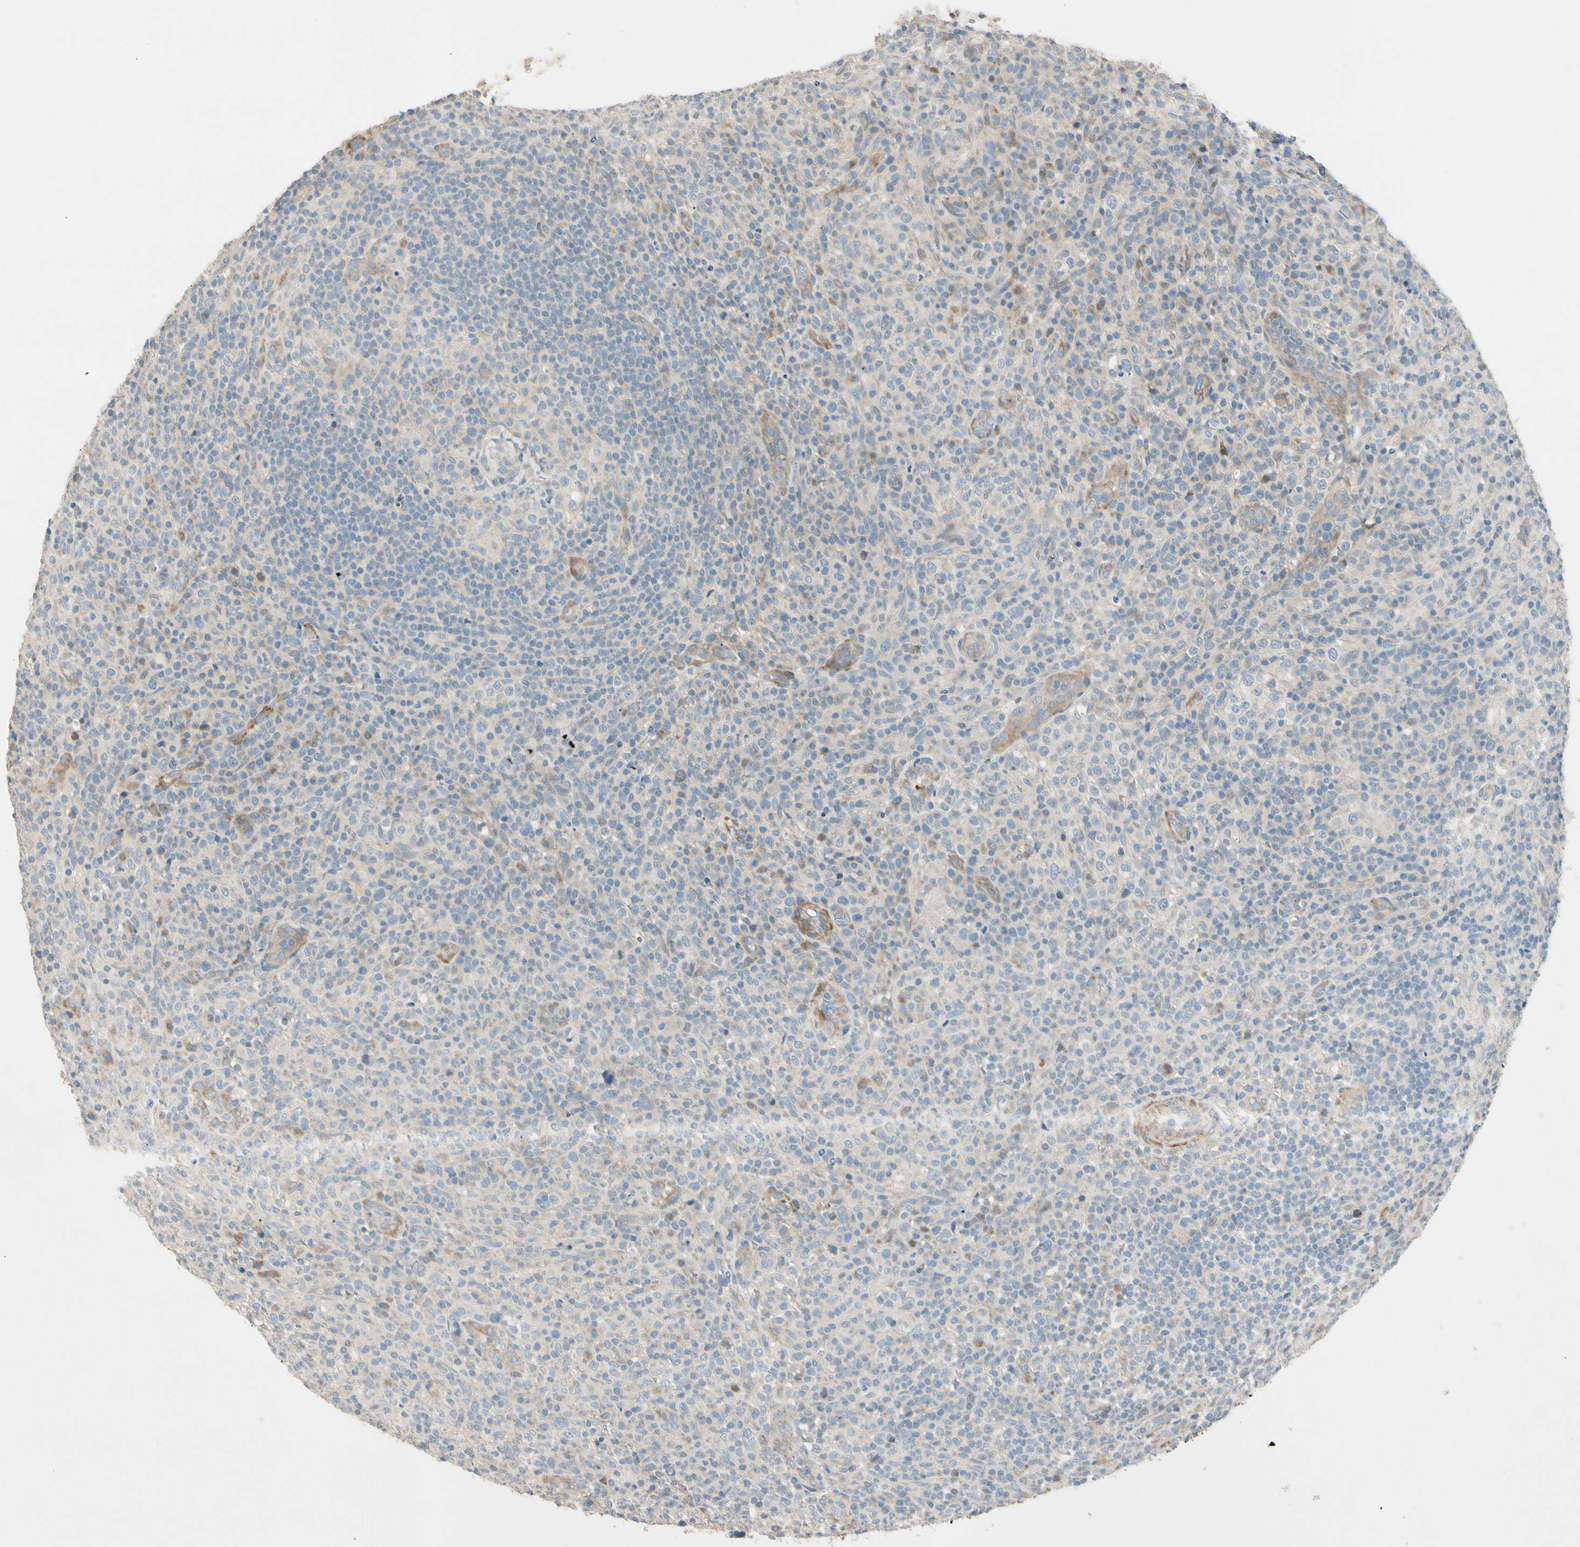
{"staining": {"intensity": "negative", "quantity": "none", "location": "none"}, "tissue": "lymphoma", "cell_type": "Tumor cells", "image_type": "cancer", "snomed": [{"axis": "morphology", "description": "Malignant lymphoma, non-Hodgkin's type, High grade"}, {"axis": "topography", "description": "Lymph node"}], "caption": "Immunohistochemistry photomicrograph of neoplastic tissue: lymphoma stained with DAB (3,3'-diaminobenzidine) demonstrates no significant protein positivity in tumor cells. Nuclei are stained in blue.", "gene": "ADGRA3", "patient": {"sex": "female", "age": 76}}